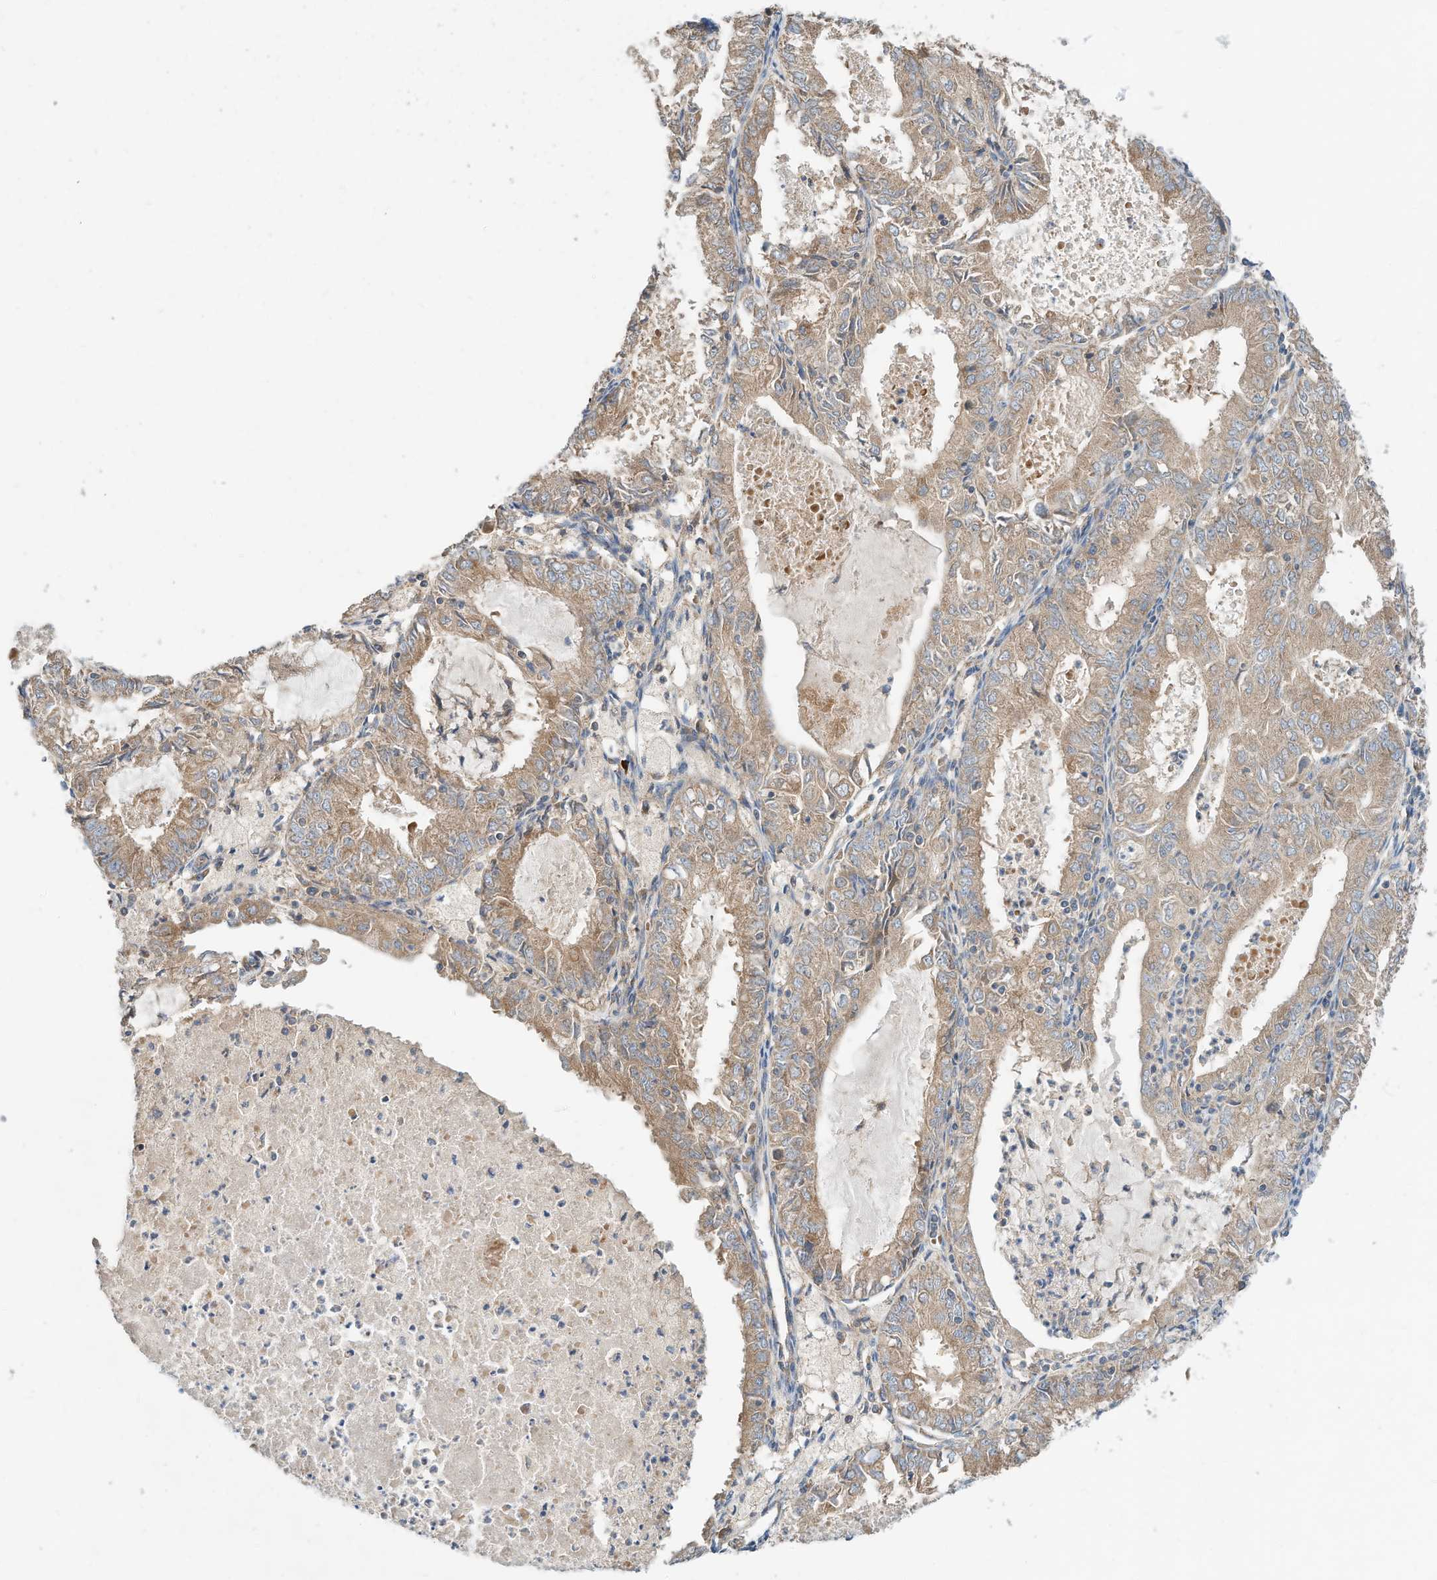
{"staining": {"intensity": "moderate", "quantity": ">75%", "location": "cytoplasmic/membranous"}, "tissue": "endometrial cancer", "cell_type": "Tumor cells", "image_type": "cancer", "snomed": [{"axis": "morphology", "description": "Adenocarcinoma, NOS"}, {"axis": "topography", "description": "Endometrium"}], "caption": "Immunohistochemistry micrograph of endometrial adenocarcinoma stained for a protein (brown), which shows medium levels of moderate cytoplasmic/membranous staining in about >75% of tumor cells.", "gene": "CPAMD8", "patient": {"sex": "female", "age": 57}}